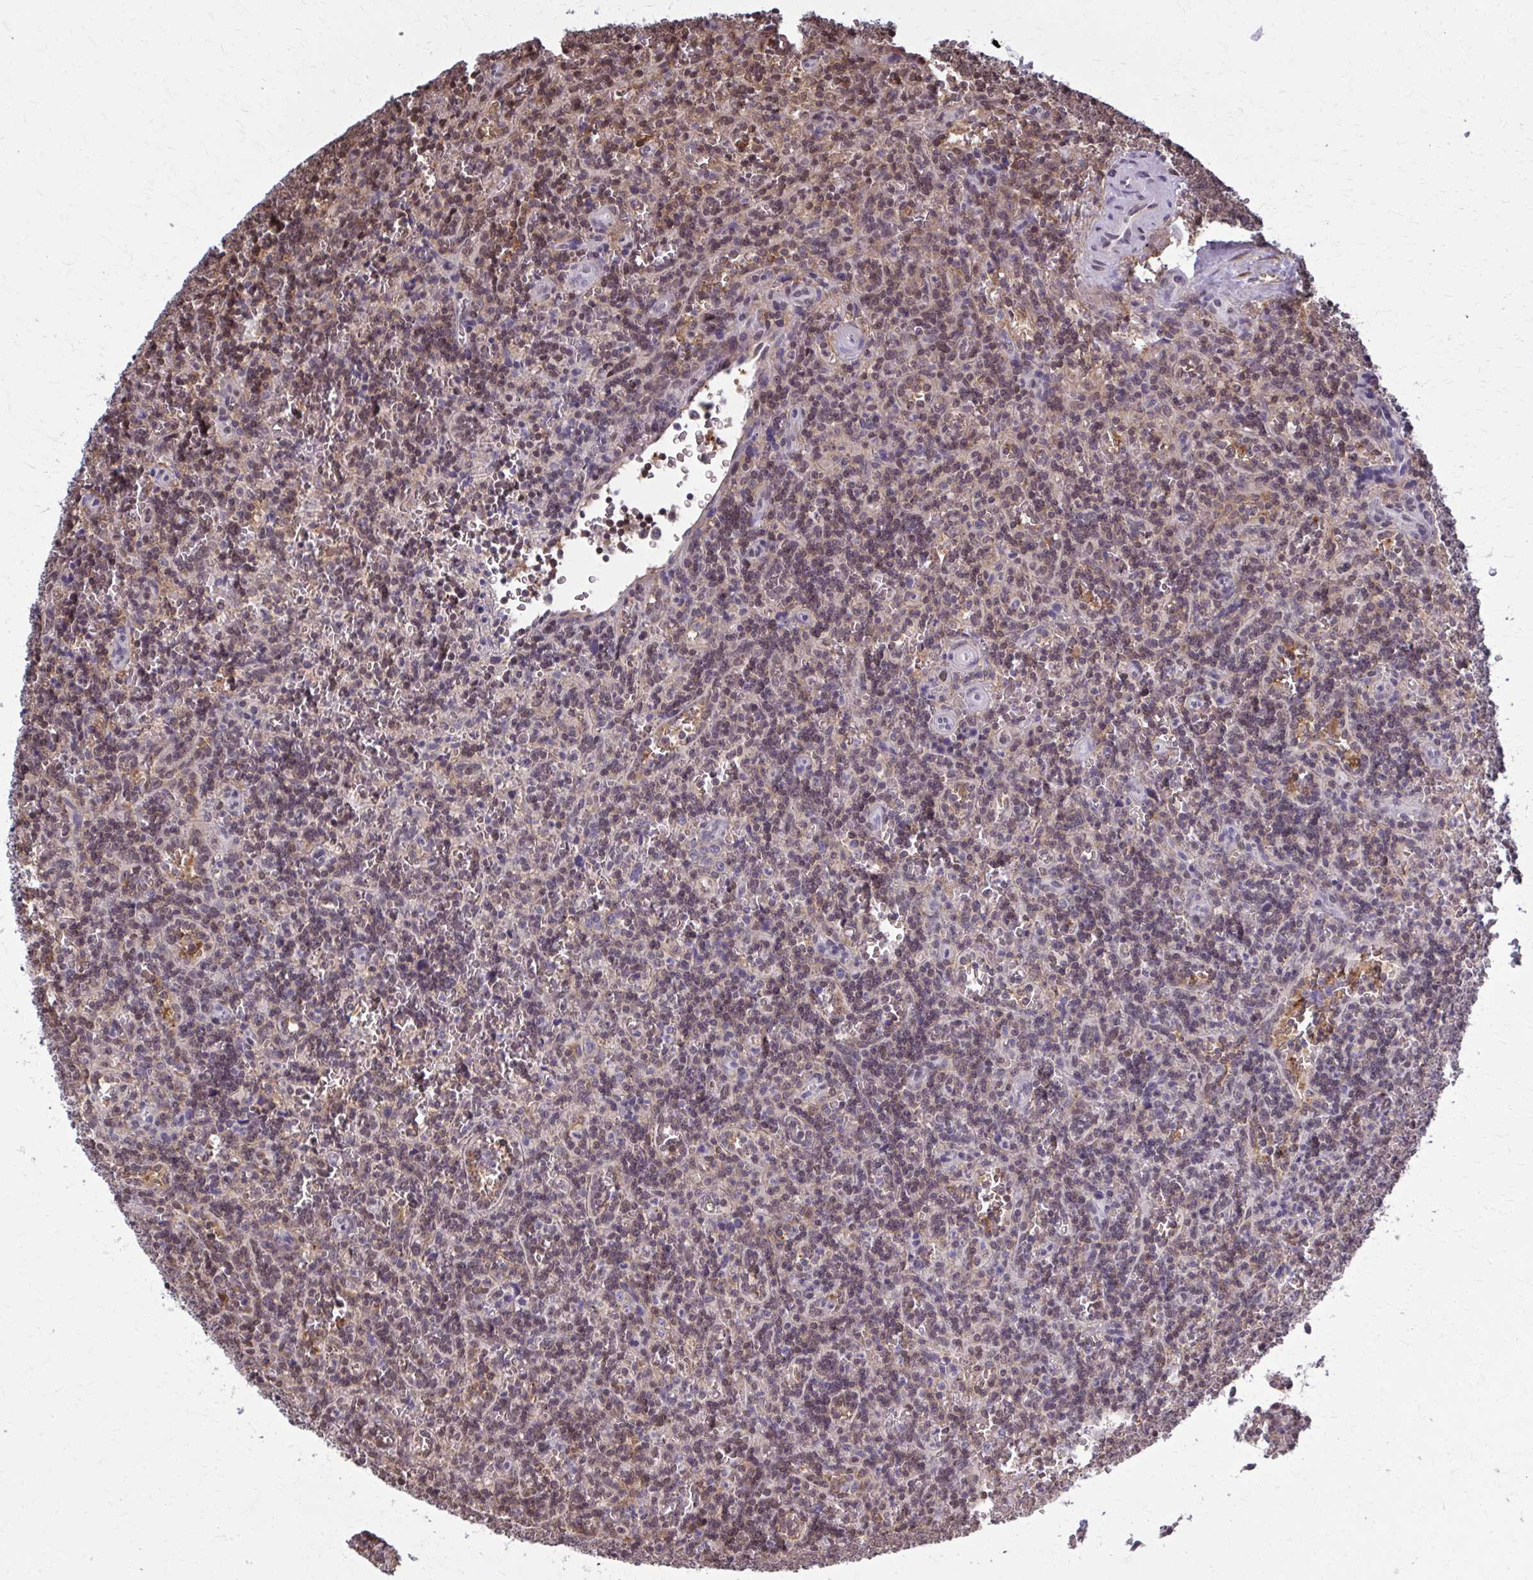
{"staining": {"intensity": "moderate", "quantity": "25%-75%", "location": "nuclear"}, "tissue": "lymphoma", "cell_type": "Tumor cells", "image_type": "cancer", "snomed": [{"axis": "morphology", "description": "Malignant lymphoma, non-Hodgkin's type, Low grade"}, {"axis": "topography", "description": "Spleen"}], "caption": "Tumor cells display moderate nuclear staining in about 25%-75% of cells in malignant lymphoma, non-Hodgkin's type (low-grade). The staining was performed using DAB, with brown indicating positive protein expression. Nuclei are stained blue with hematoxylin.", "gene": "MDH1", "patient": {"sex": "male", "age": 73}}